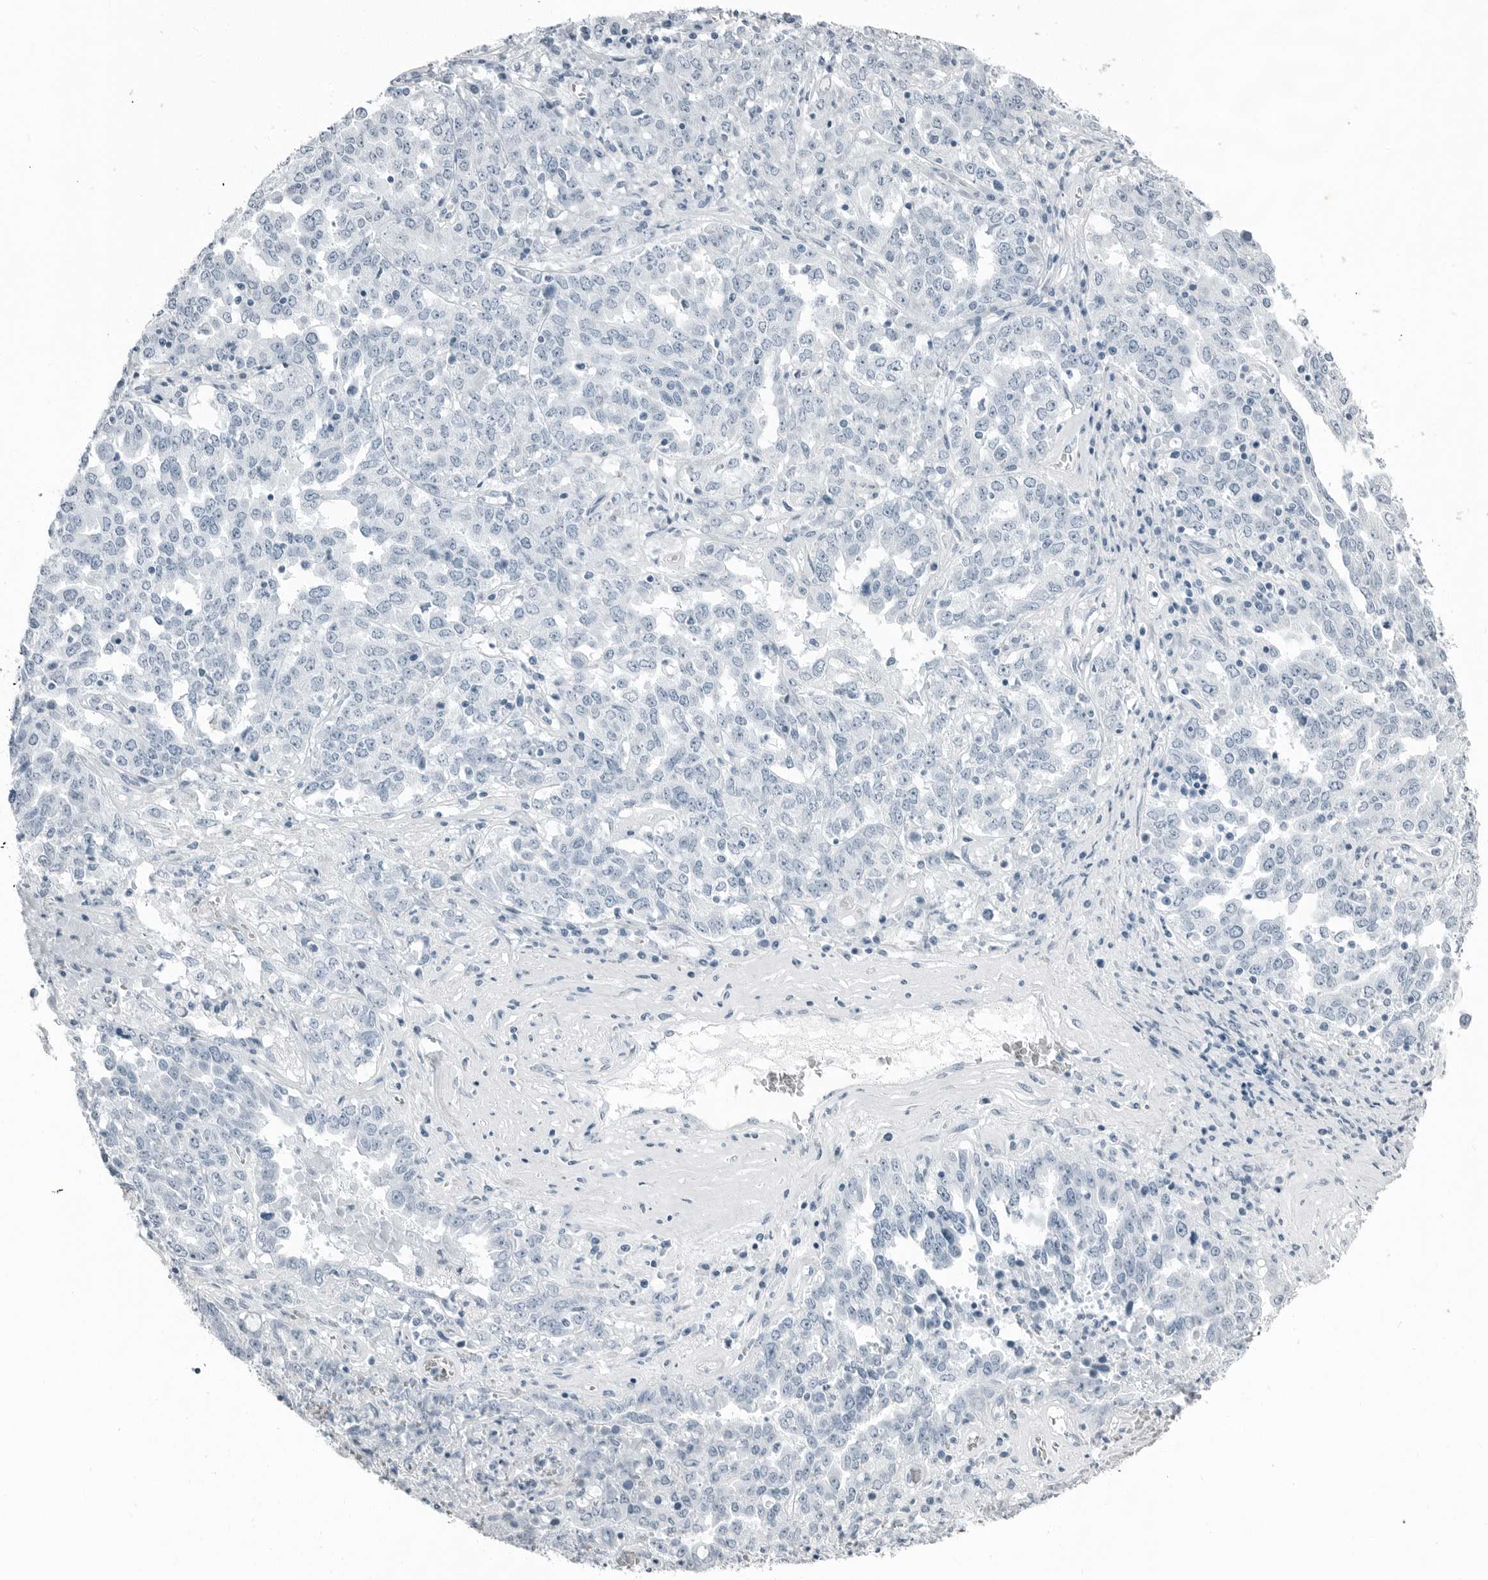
{"staining": {"intensity": "negative", "quantity": "none", "location": "none"}, "tissue": "ovarian cancer", "cell_type": "Tumor cells", "image_type": "cancer", "snomed": [{"axis": "morphology", "description": "Carcinoma, endometroid"}, {"axis": "topography", "description": "Ovary"}], "caption": "Ovarian endometroid carcinoma stained for a protein using immunohistochemistry reveals no expression tumor cells.", "gene": "FABP6", "patient": {"sex": "female", "age": 62}}